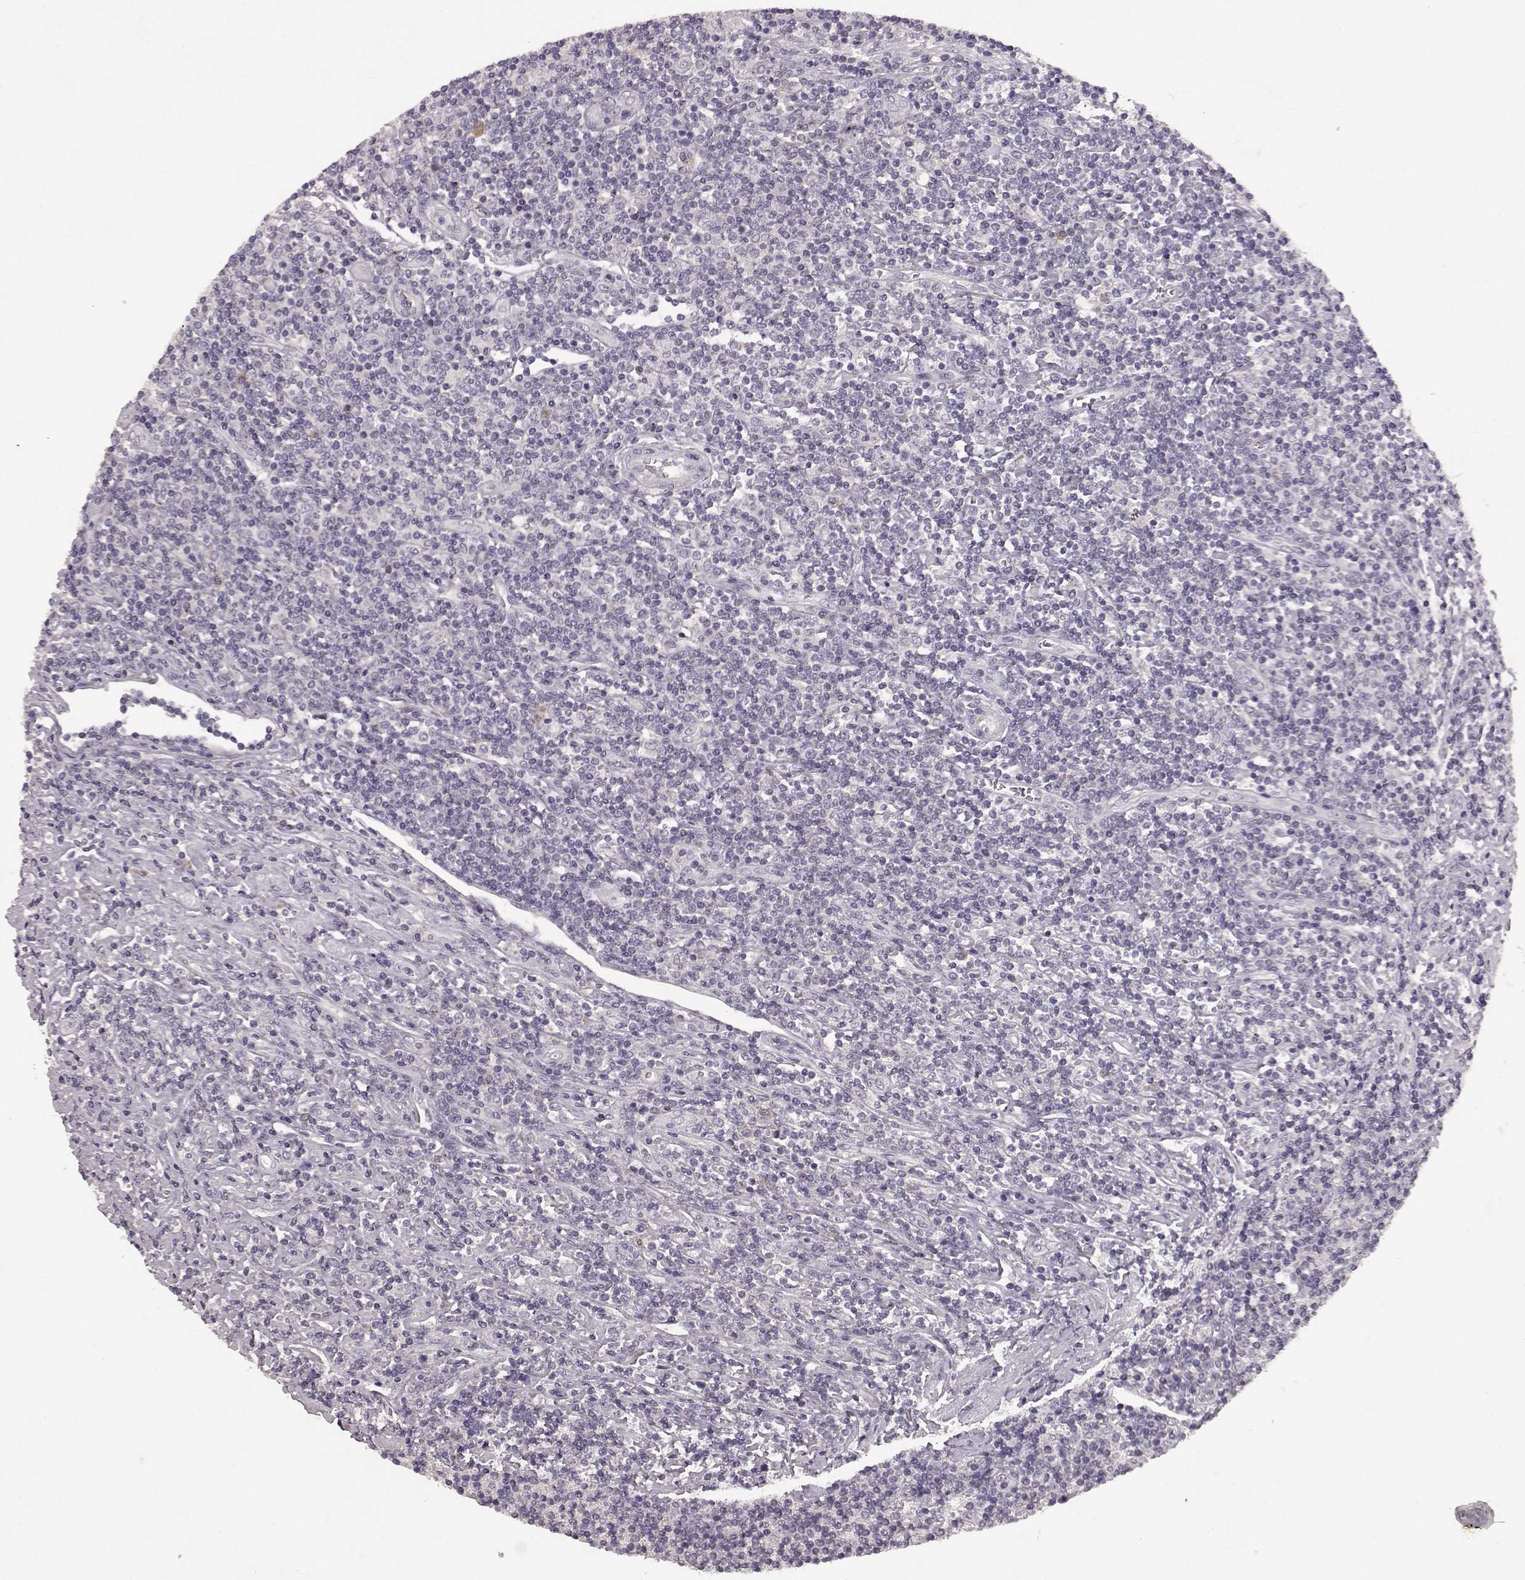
{"staining": {"intensity": "negative", "quantity": "none", "location": "none"}, "tissue": "lymphoma", "cell_type": "Tumor cells", "image_type": "cancer", "snomed": [{"axis": "morphology", "description": "Hodgkin's disease, NOS"}, {"axis": "topography", "description": "Lymph node"}], "caption": "There is no significant positivity in tumor cells of lymphoma.", "gene": "FRRS1L", "patient": {"sex": "male", "age": 40}}